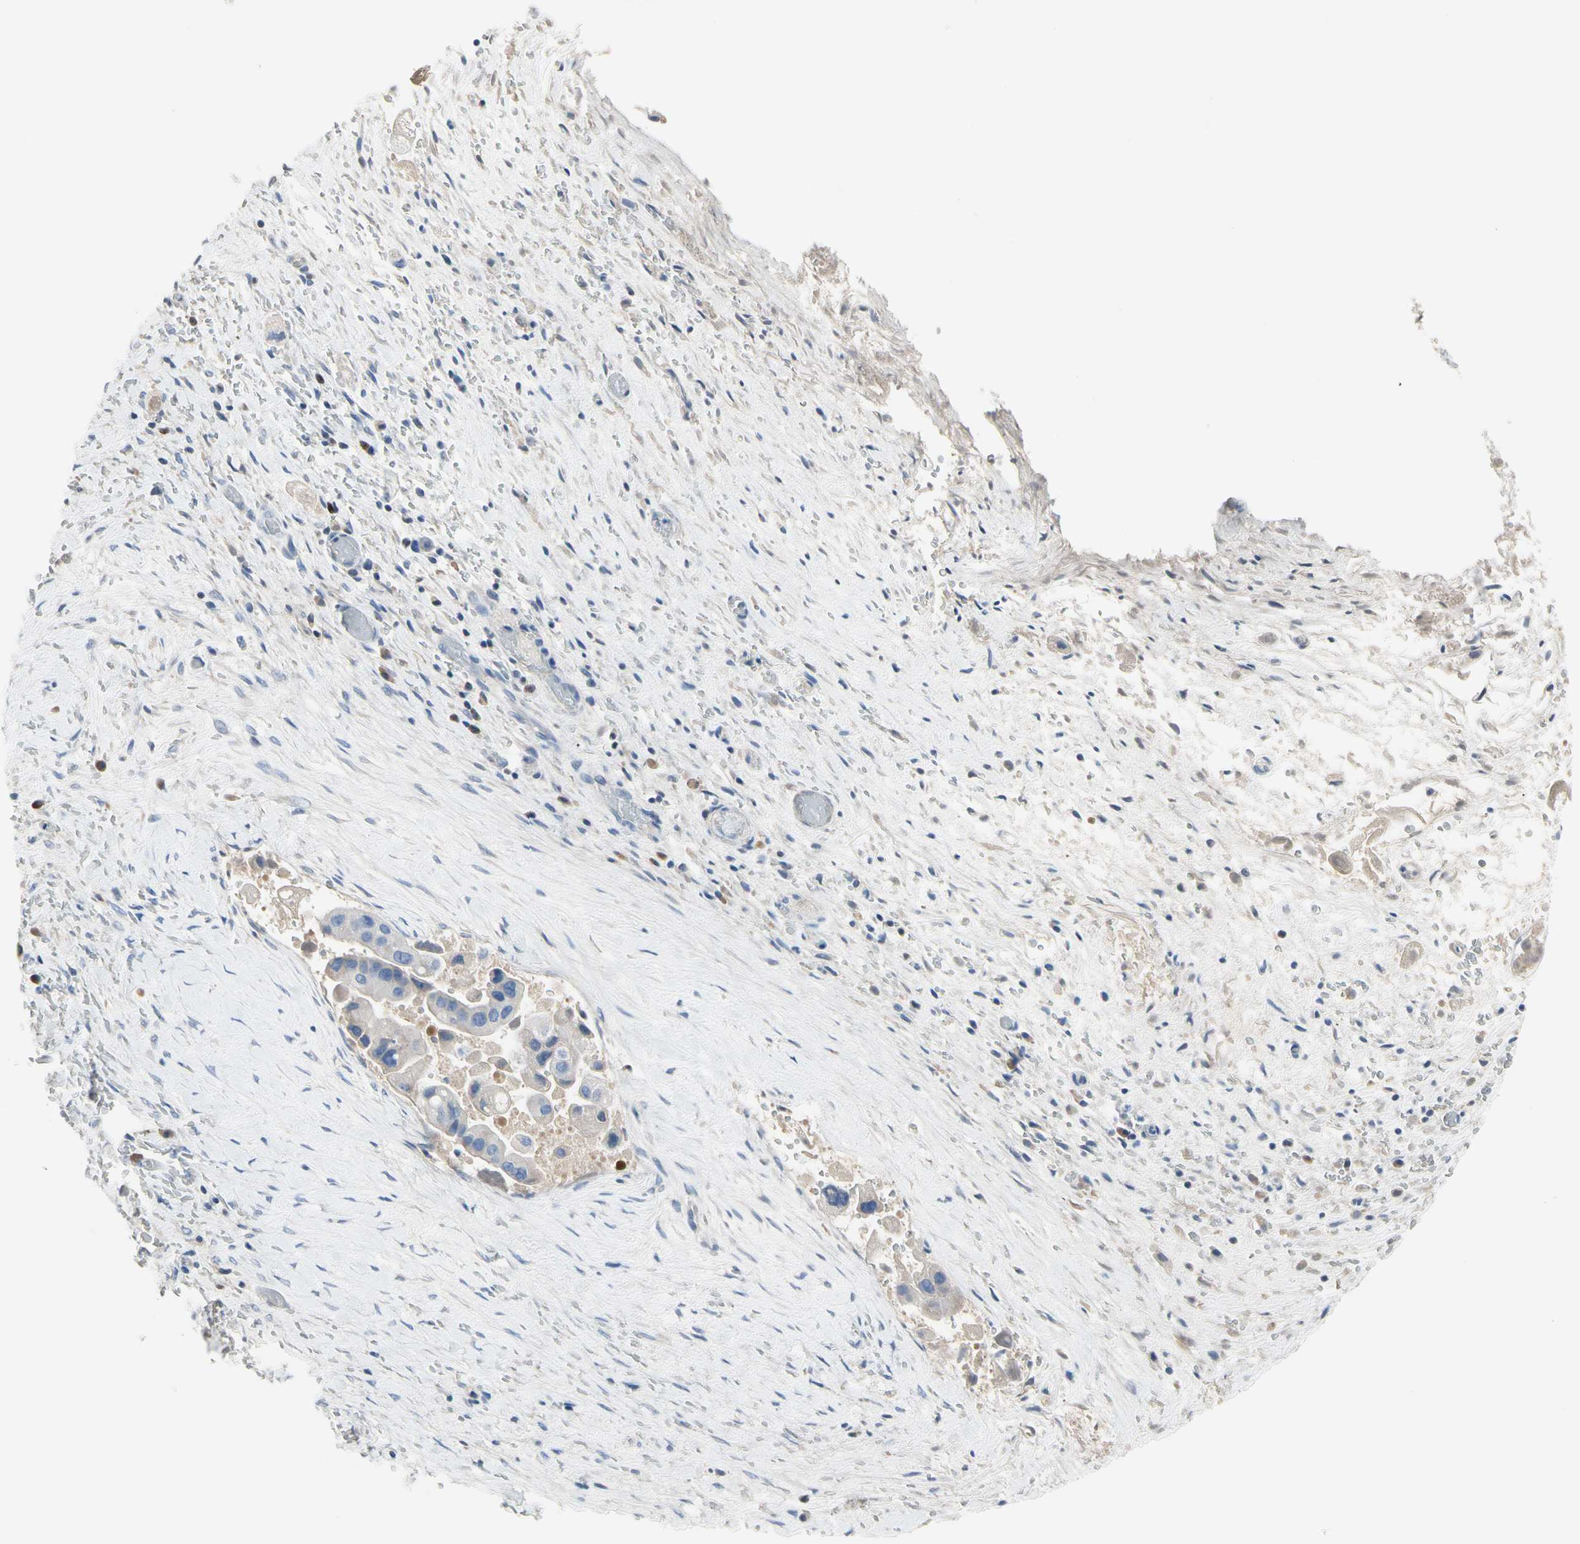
{"staining": {"intensity": "negative", "quantity": "none", "location": "none"}, "tissue": "liver cancer", "cell_type": "Tumor cells", "image_type": "cancer", "snomed": [{"axis": "morphology", "description": "Normal tissue, NOS"}, {"axis": "morphology", "description": "Cholangiocarcinoma"}, {"axis": "topography", "description": "Liver"}, {"axis": "topography", "description": "Peripheral nerve tissue"}], "caption": "Tumor cells show no significant protein positivity in liver cancer (cholangiocarcinoma).", "gene": "ECRG4", "patient": {"sex": "male", "age": 50}}